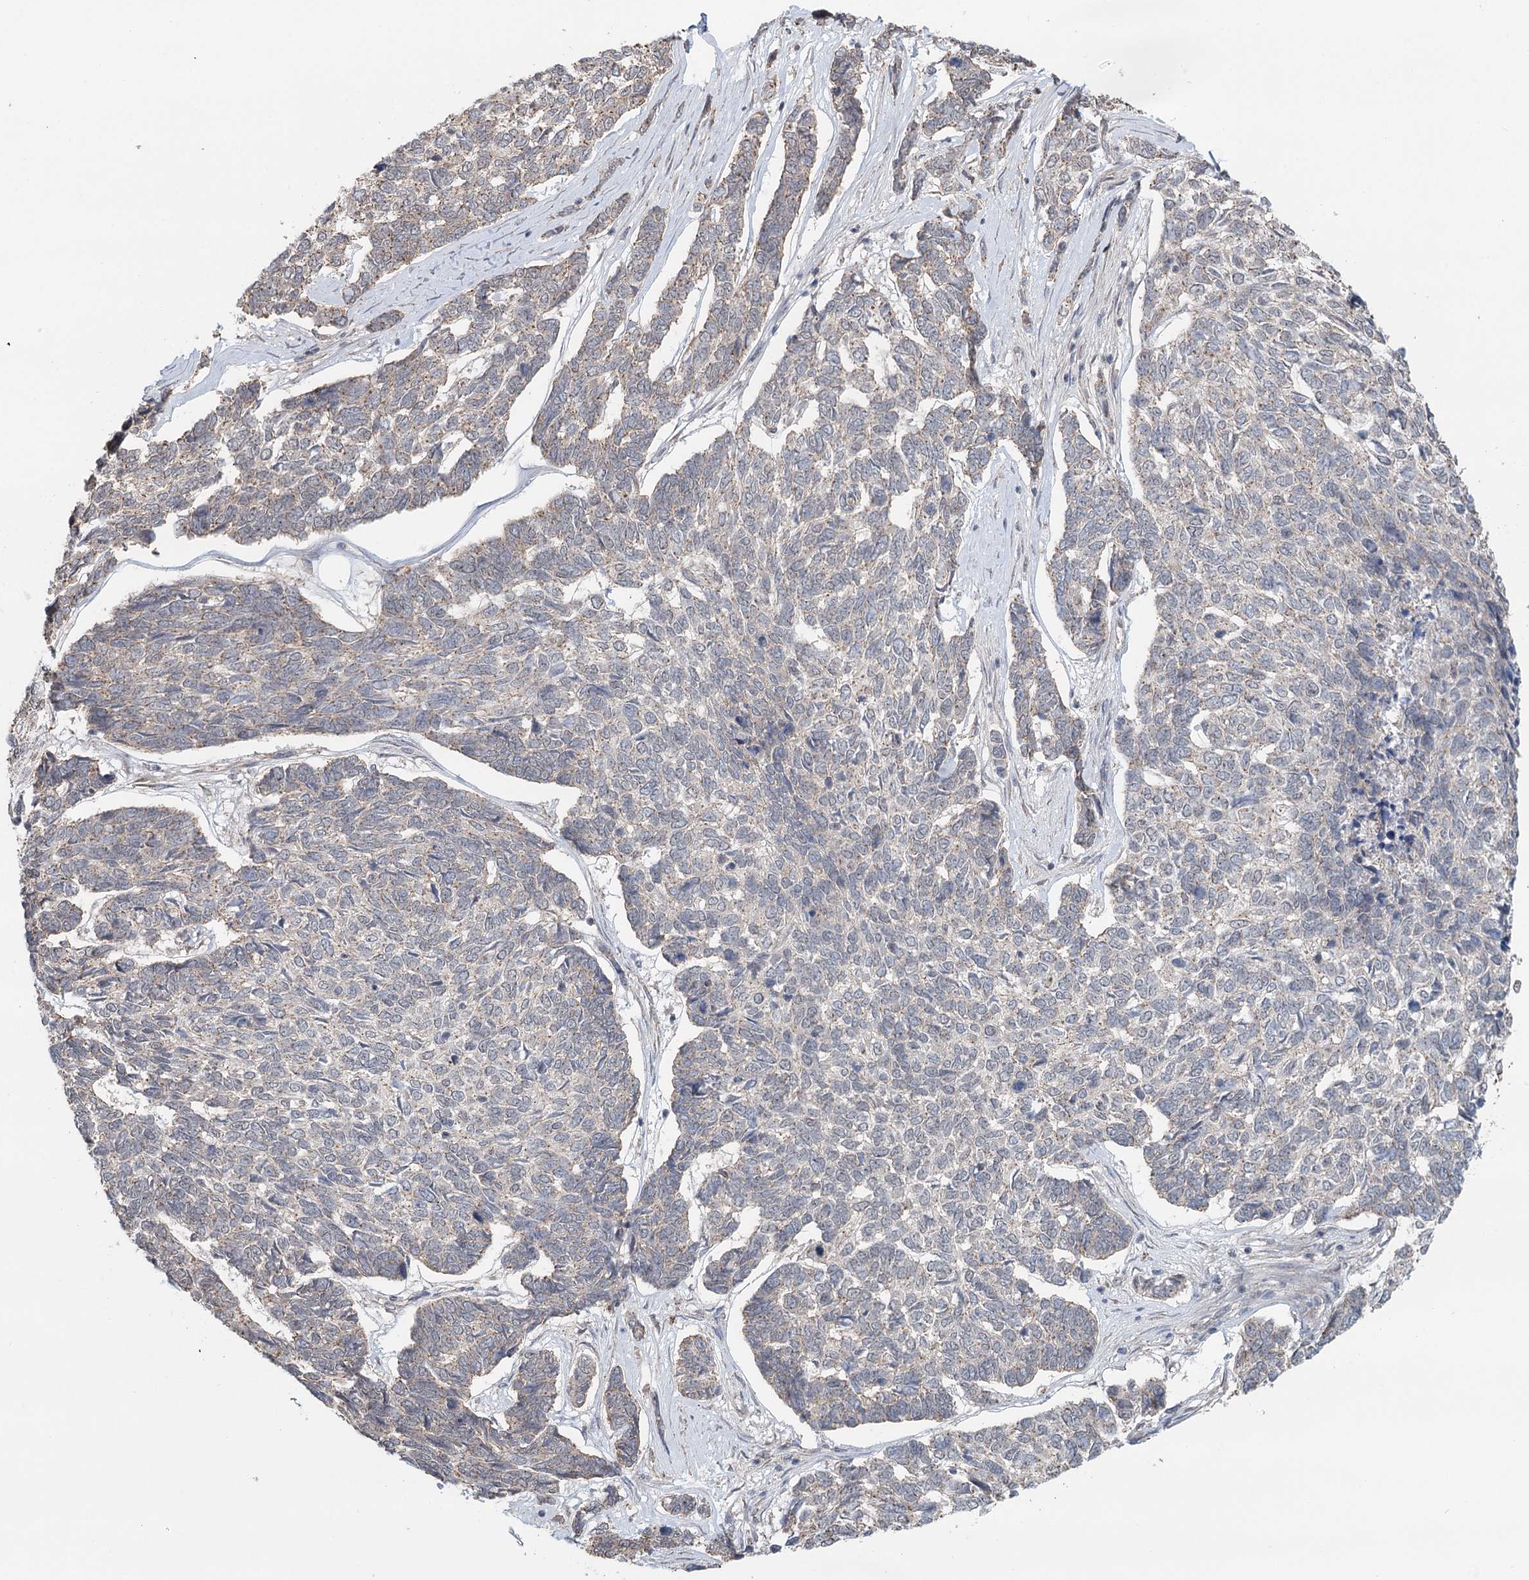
{"staining": {"intensity": "negative", "quantity": "none", "location": "none"}, "tissue": "skin cancer", "cell_type": "Tumor cells", "image_type": "cancer", "snomed": [{"axis": "morphology", "description": "Basal cell carcinoma"}, {"axis": "topography", "description": "Skin"}], "caption": "DAB immunohistochemical staining of skin cancer (basal cell carcinoma) displays no significant staining in tumor cells. Brightfield microscopy of immunohistochemistry stained with DAB (brown) and hematoxylin (blue), captured at high magnification.", "gene": "GPALPP1", "patient": {"sex": "female", "age": 65}}